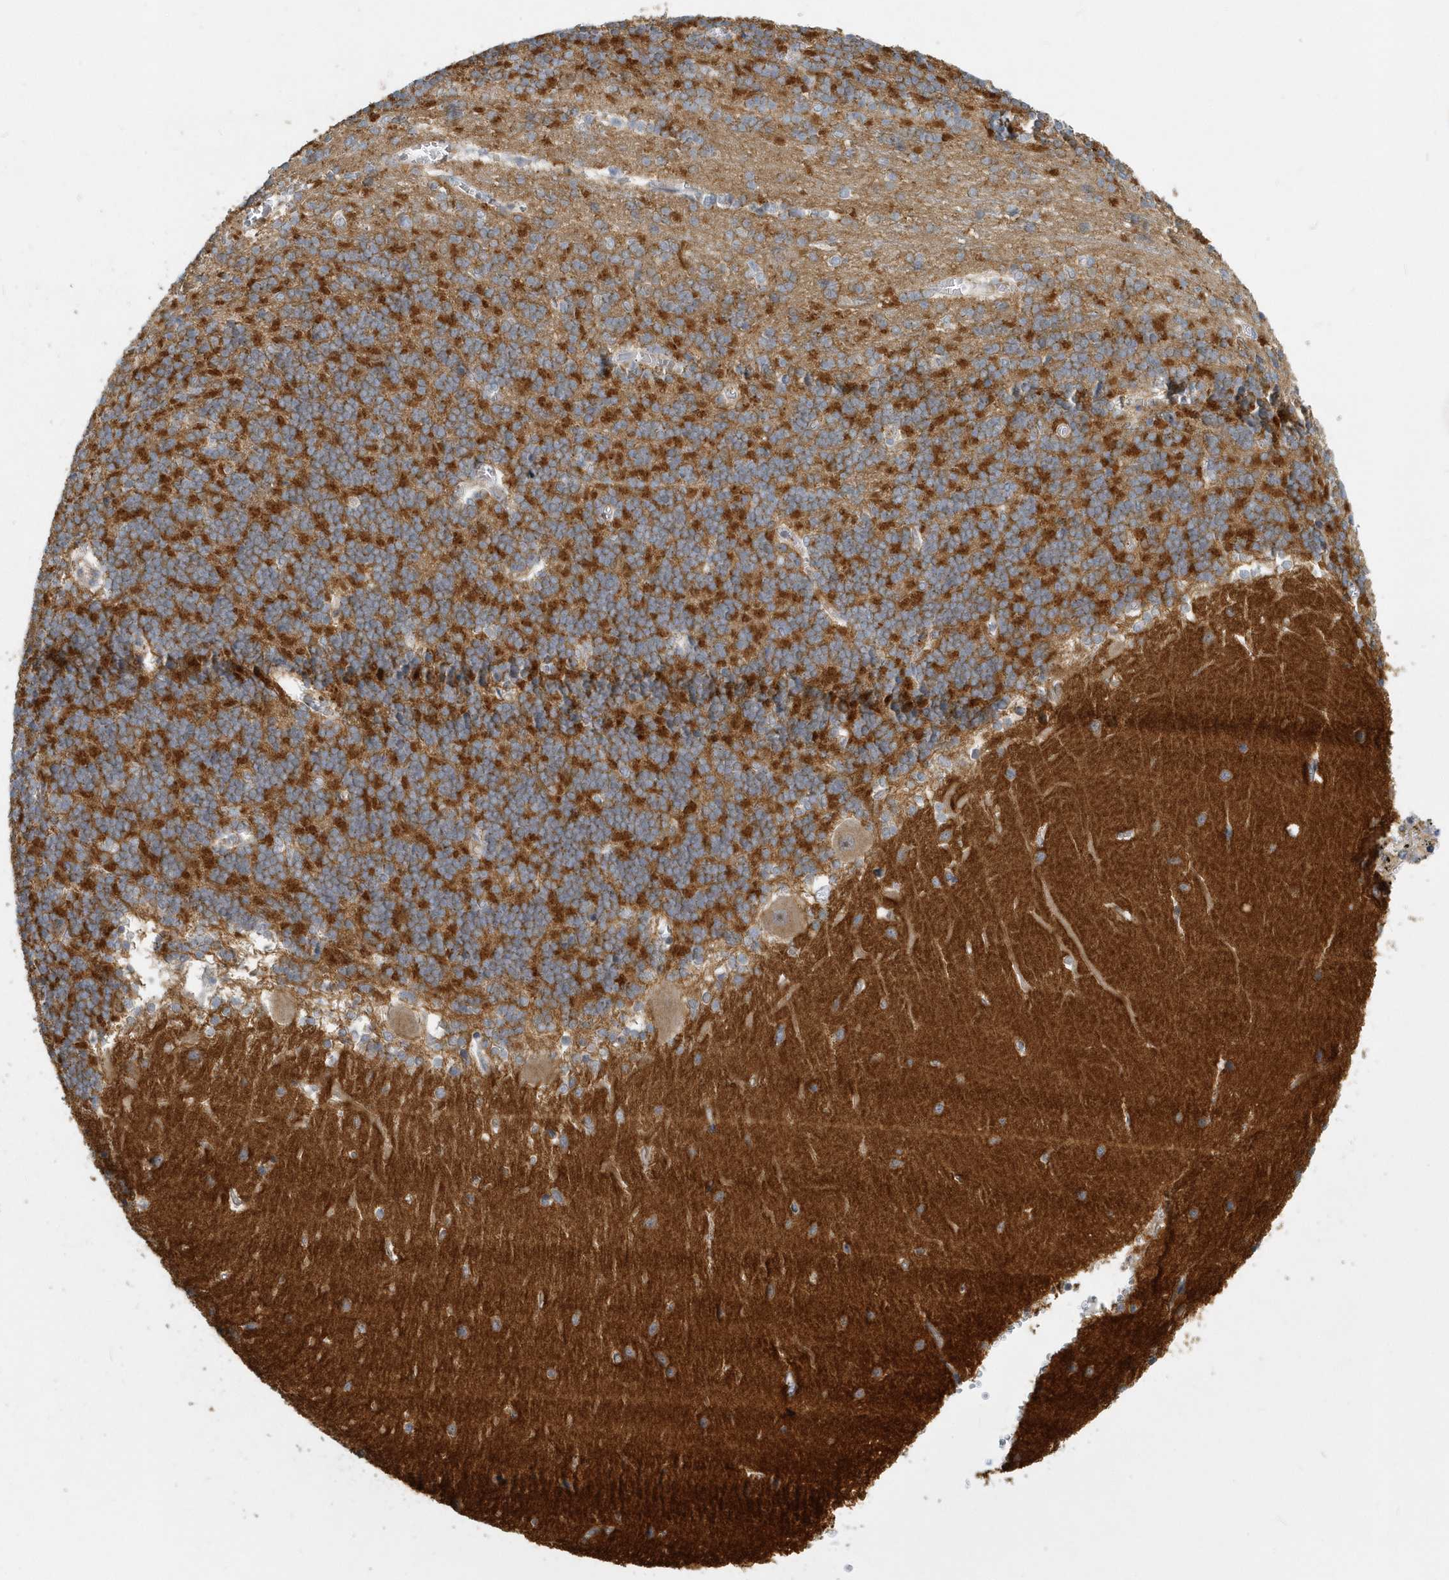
{"staining": {"intensity": "strong", "quantity": "25%-75%", "location": "cytoplasmic/membranous"}, "tissue": "cerebellum", "cell_type": "Cells in granular layer", "image_type": "normal", "snomed": [{"axis": "morphology", "description": "Normal tissue, NOS"}, {"axis": "topography", "description": "Cerebellum"}], "caption": "DAB (3,3'-diaminobenzidine) immunohistochemical staining of benign cerebellum reveals strong cytoplasmic/membranous protein staining in approximately 25%-75% of cells in granular layer.", "gene": "NAPB", "patient": {"sex": "male", "age": 37}}